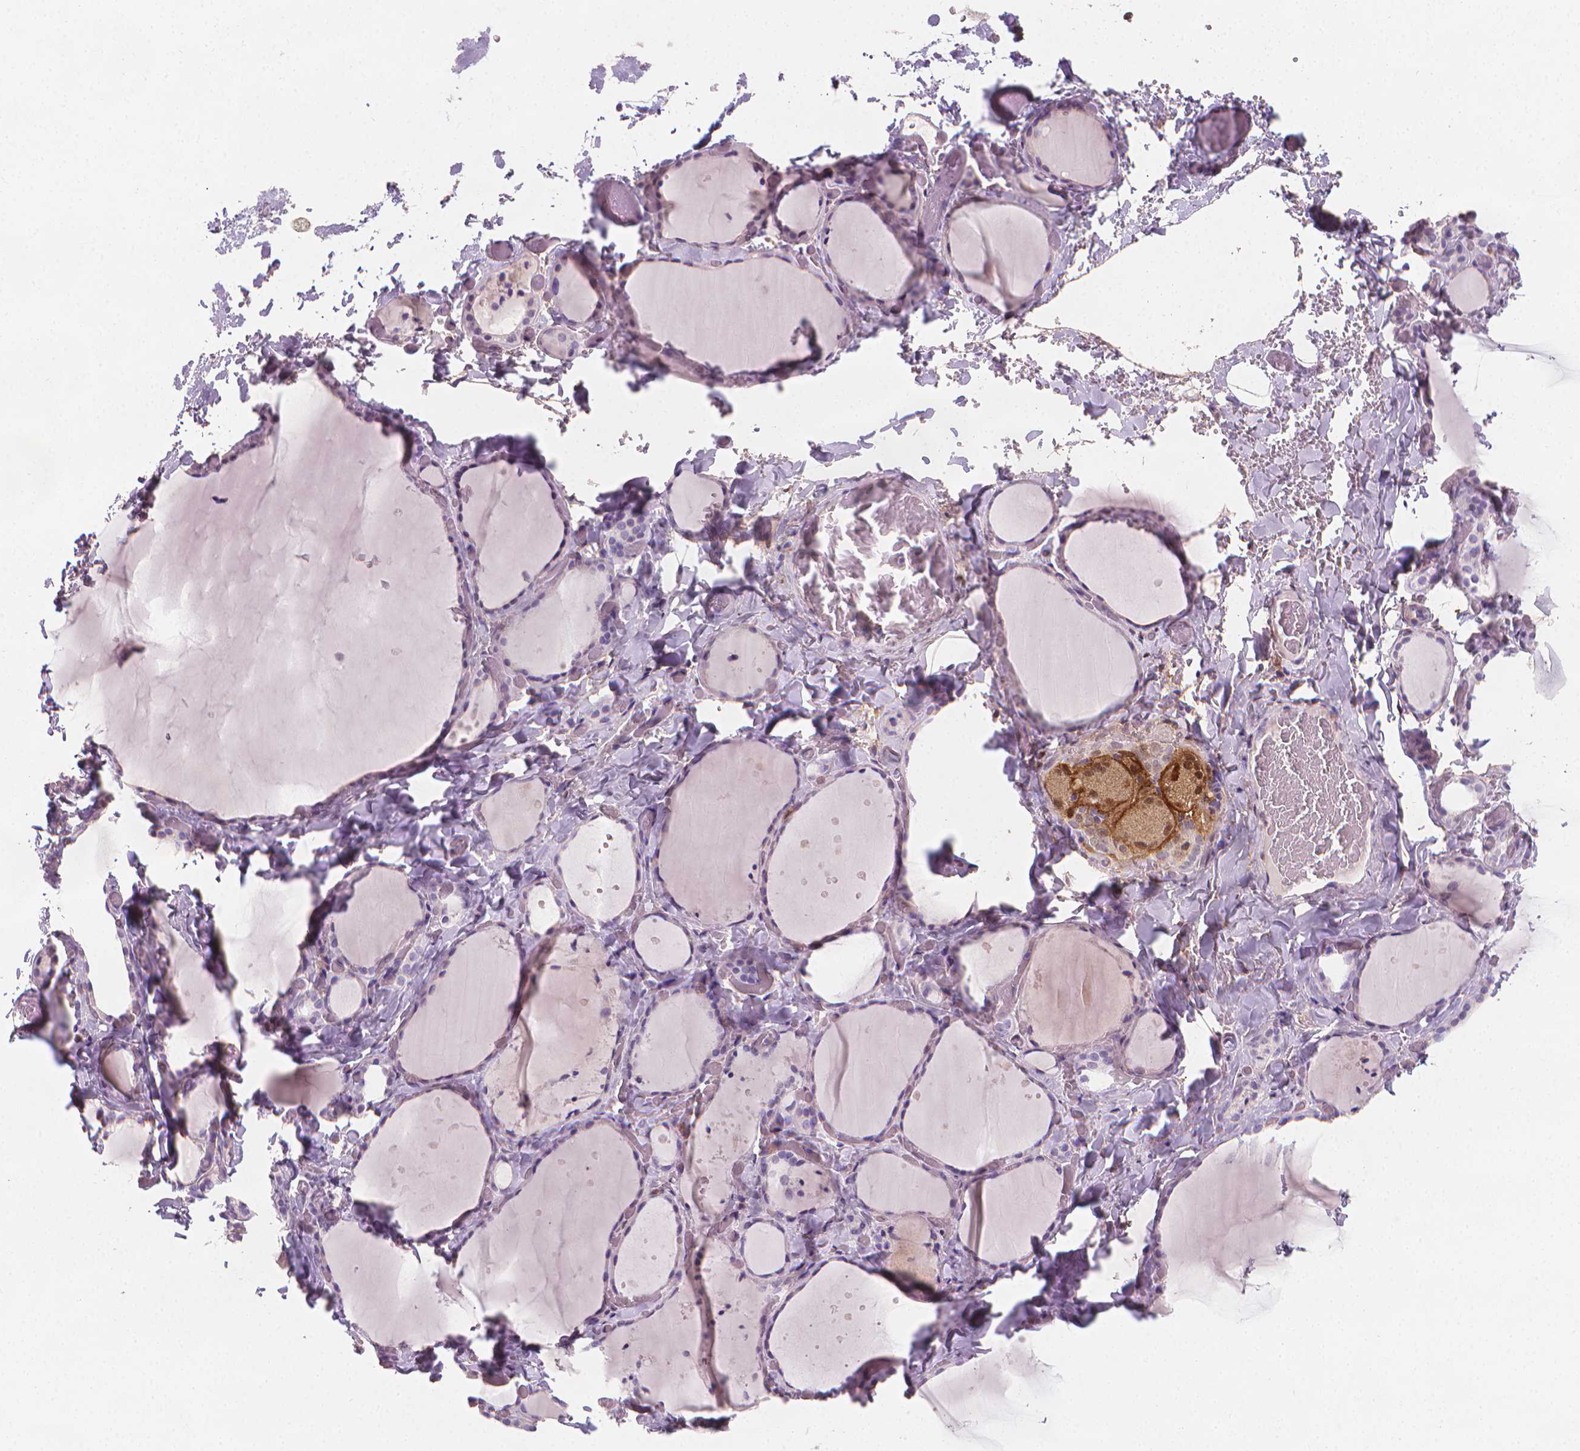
{"staining": {"intensity": "negative", "quantity": "none", "location": "none"}, "tissue": "thyroid gland", "cell_type": "Glandular cells", "image_type": "normal", "snomed": [{"axis": "morphology", "description": "Normal tissue, NOS"}, {"axis": "topography", "description": "Thyroid gland"}], "caption": "DAB immunohistochemical staining of benign human thyroid gland displays no significant expression in glandular cells.", "gene": "TNFAIP2", "patient": {"sex": "female", "age": 36}}